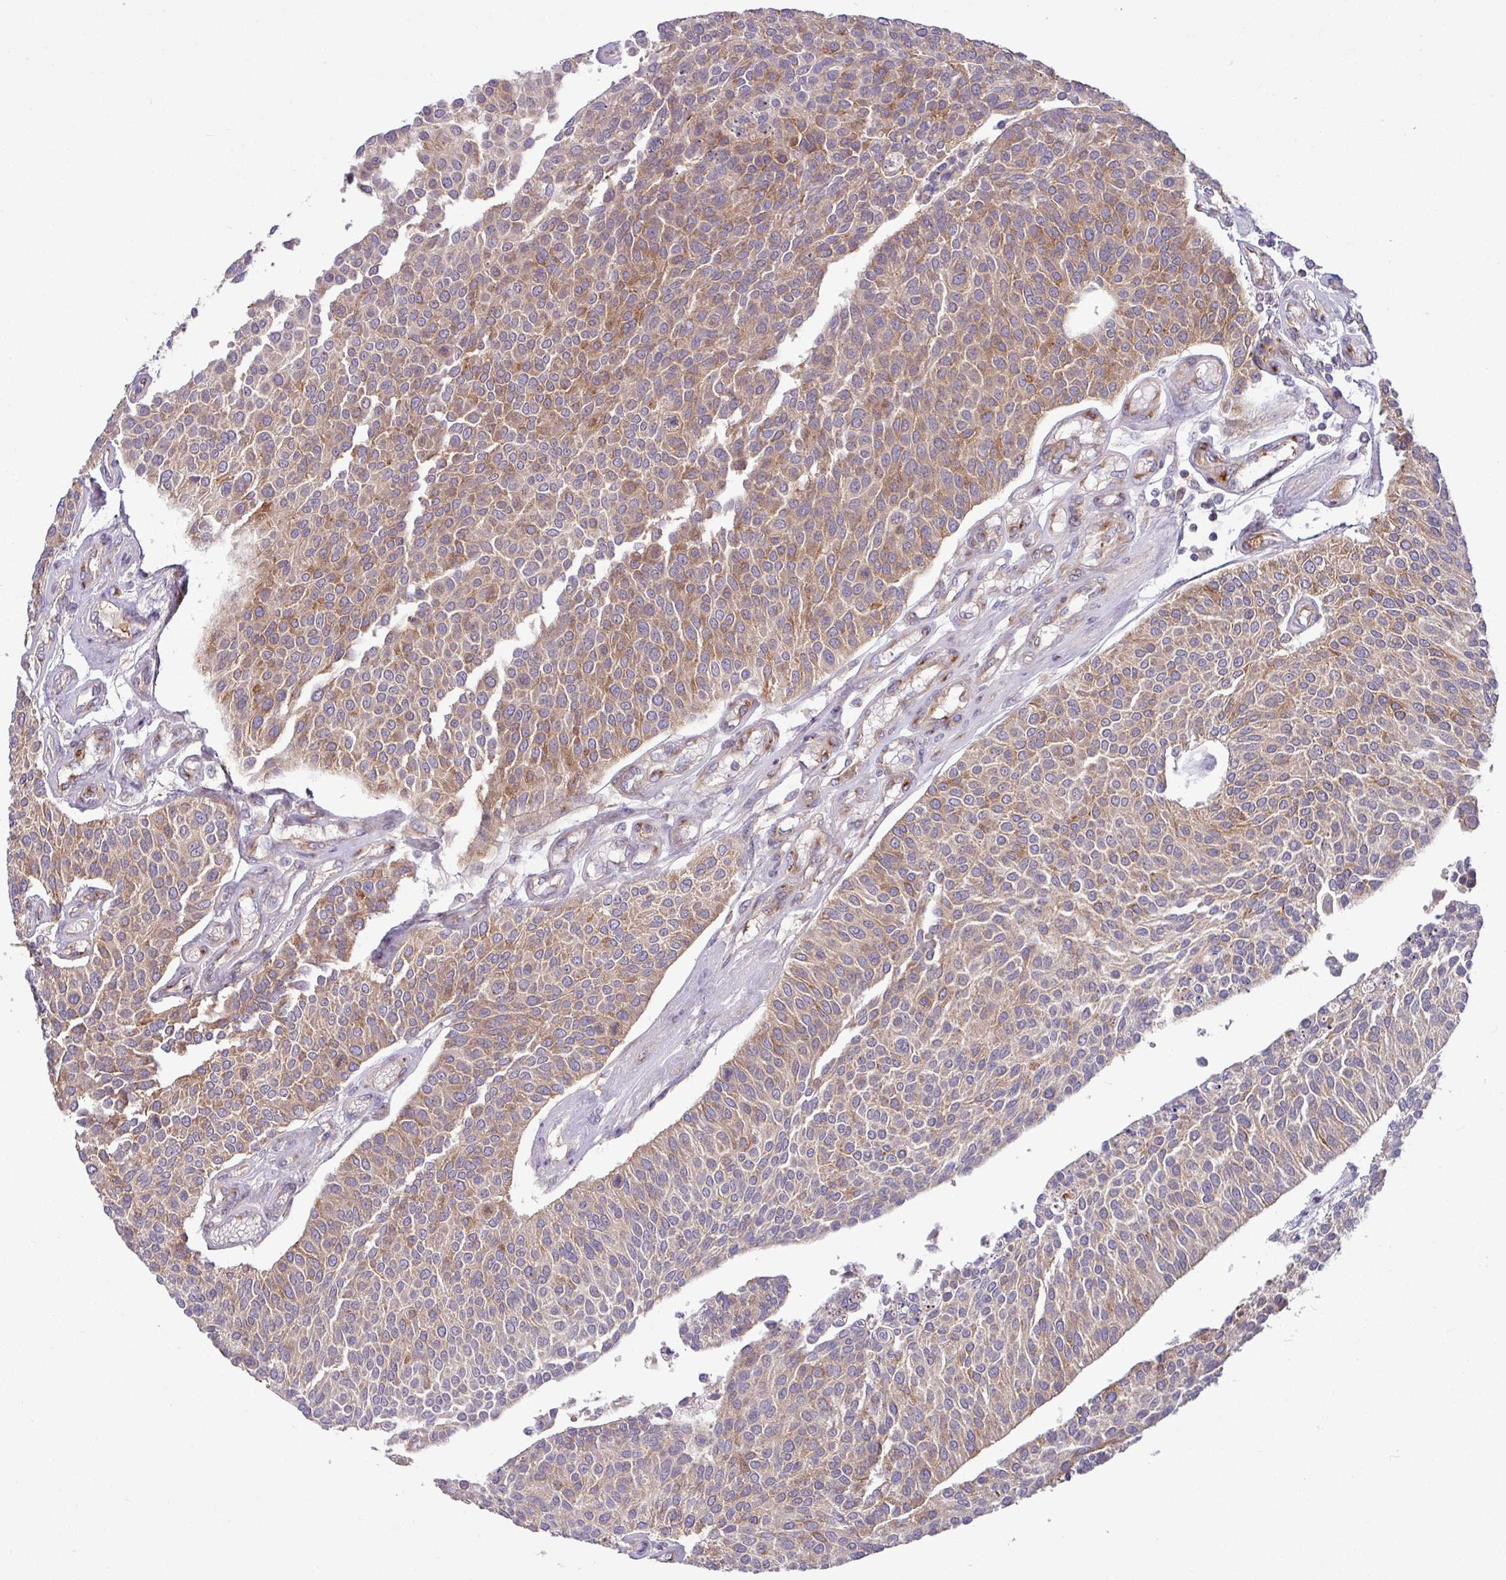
{"staining": {"intensity": "moderate", "quantity": ">75%", "location": "cytoplasmic/membranous"}, "tissue": "urothelial cancer", "cell_type": "Tumor cells", "image_type": "cancer", "snomed": [{"axis": "morphology", "description": "Urothelial carcinoma, NOS"}, {"axis": "topography", "description": "Urinary bladder"}], "caption": "The micrograph shows immunohistochemical staining of transitional cell carcinoma. There is moderate cytoplasmic/membranous positivity is appreciated in about >75% of tumor cells.", "gene": "LSM12", "patient": {"sex": "male", "age": 55}}